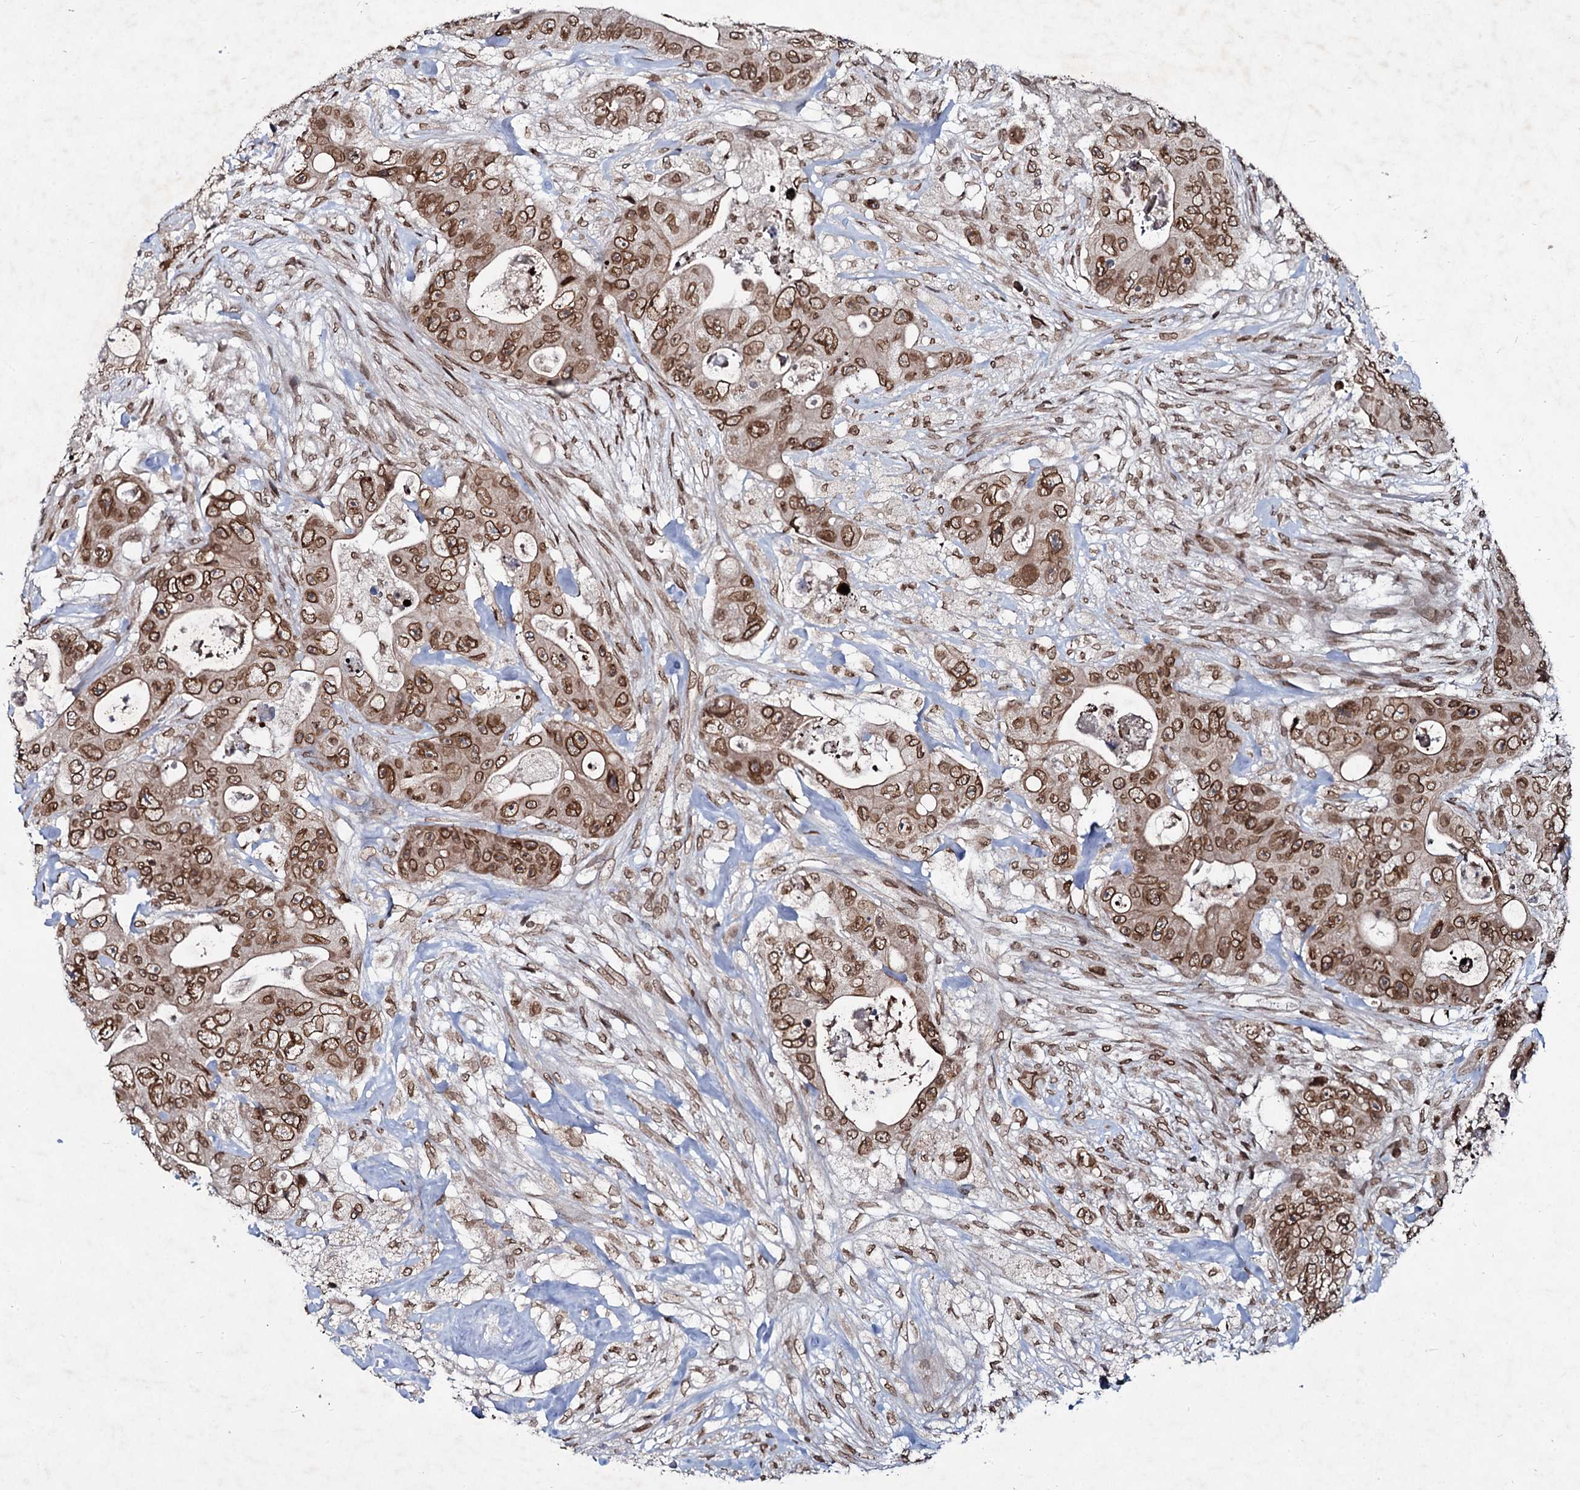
{"staining": {"intensity": "strong", "quantity": ">75%", "location": "cytoplasmic/membranous,nuclear"}, "tissue": "colorectal cancer", "cell_type": "Tumor cells", "image_type": "cancer", "snomed": [{"axis": "morphology", "description": "Adenocarcinoma, NOS"}, {"axis": "topography", "description": "Colon"}], "caption": "IHC histopathology image of neoplastic tissue: human colorectal adenocarcinoma stained using immunohistochemistry (IHC) exhibits high levels of strong protein expression localized specifically in the cytoplasmic/membranous and nuclear of tumor cells, appearing as a cytoplasmic/membranous and nuclear brown color.", "gene": "RNF6", "patient": {"sex": "female", "age": 46}}